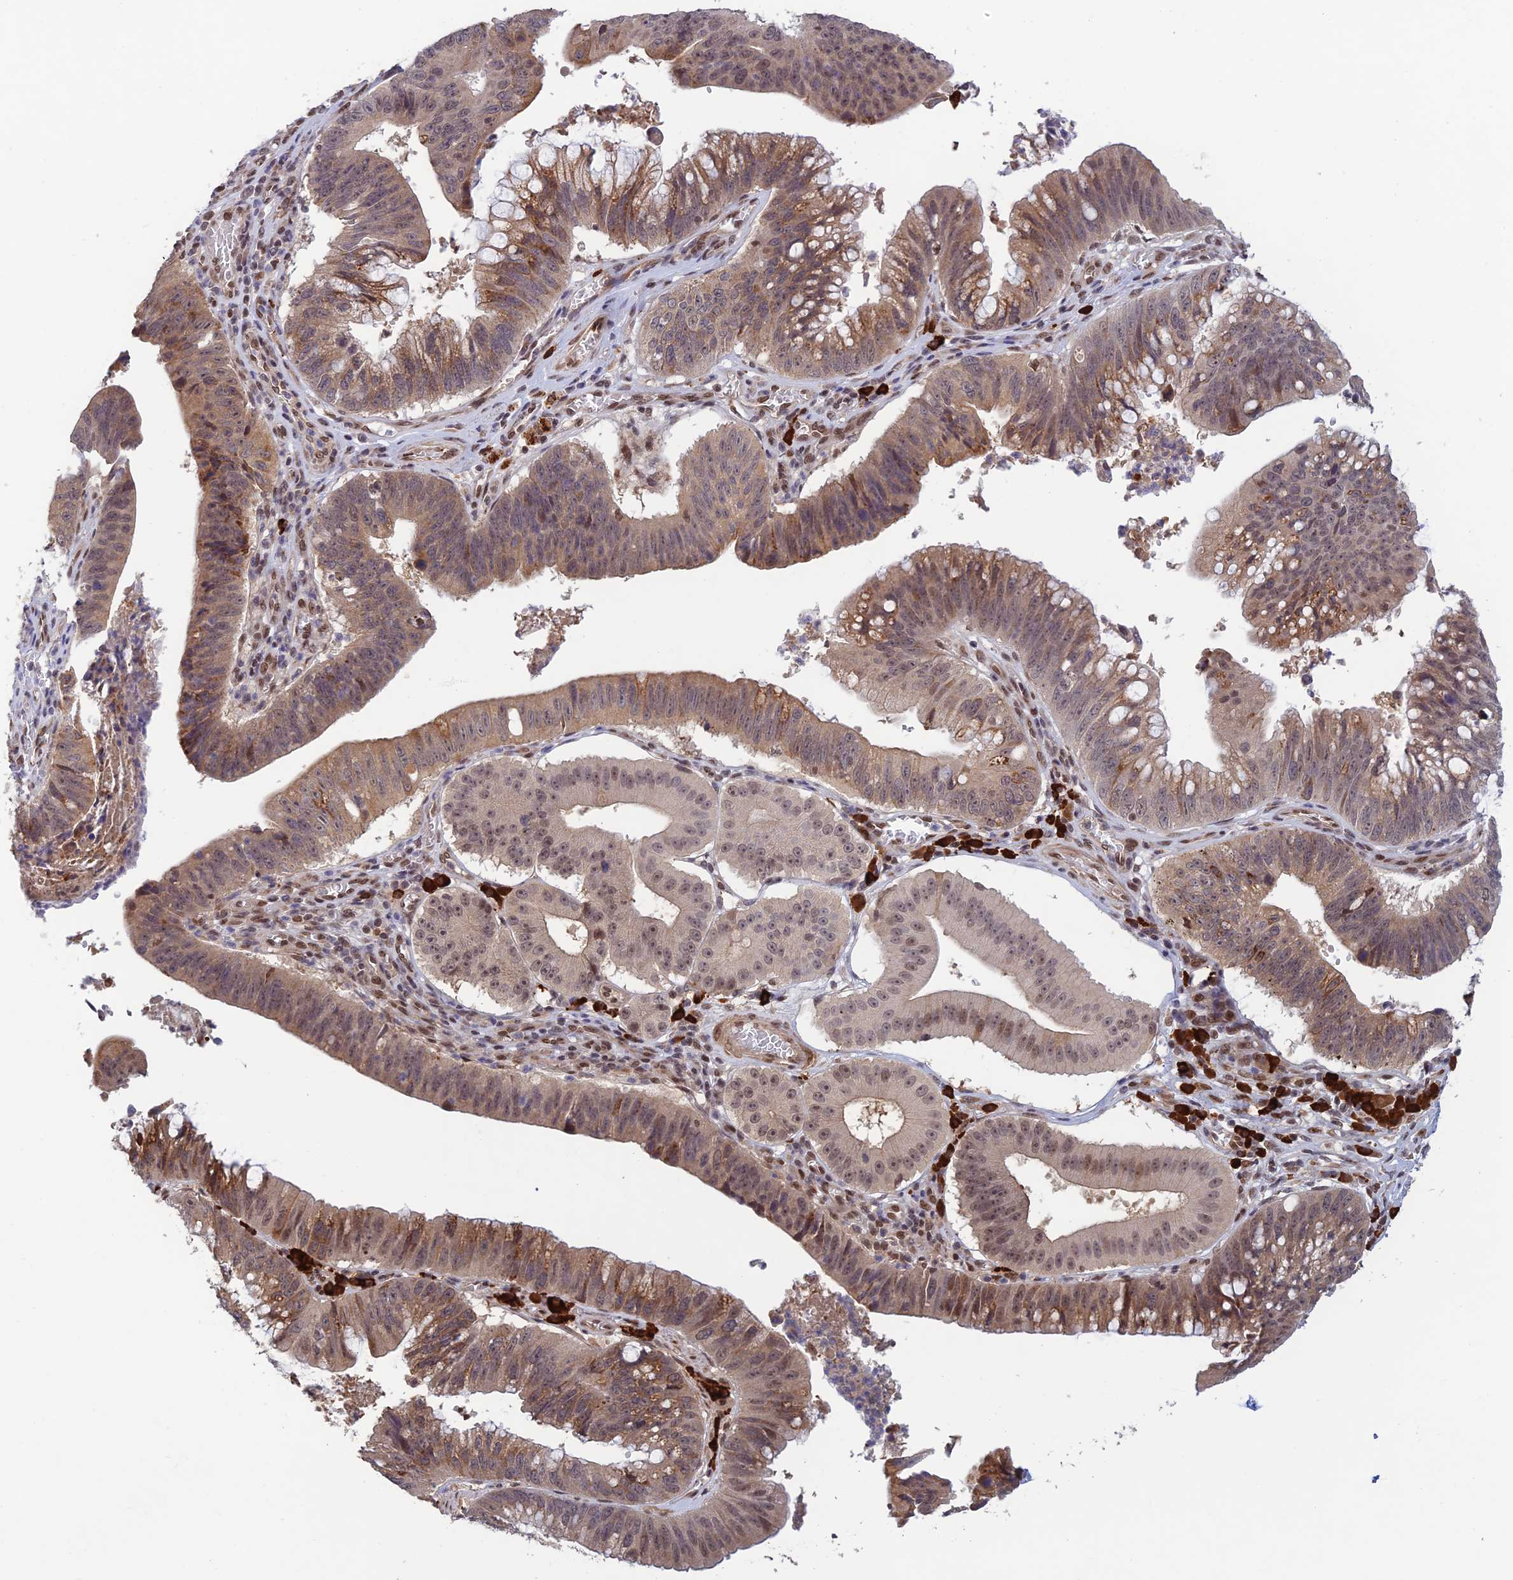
{"staining": {"intensity": "weak", "quantity": ">75%", "location": "cytoplasmic/membranous,nuclear"}, "tissue": "stomach cancer", "cell_type": "Tumor cells", "image_type": "cancer", "snomed": [{"axis": "morphology", "description": "Adenocarcinoma, NOS"}, {"axis": "topography", "description": "Stomach"}], "caption": "Immunohistochemical staining of stomach cancer (adenocarcinoma) demonstrates low levels of weak cytoplasmic/membranous and nuclear expression in approximately >75% of tumor cells.", "gene": "ZNF565", "patient": {"sex": "male", "age": 59}}